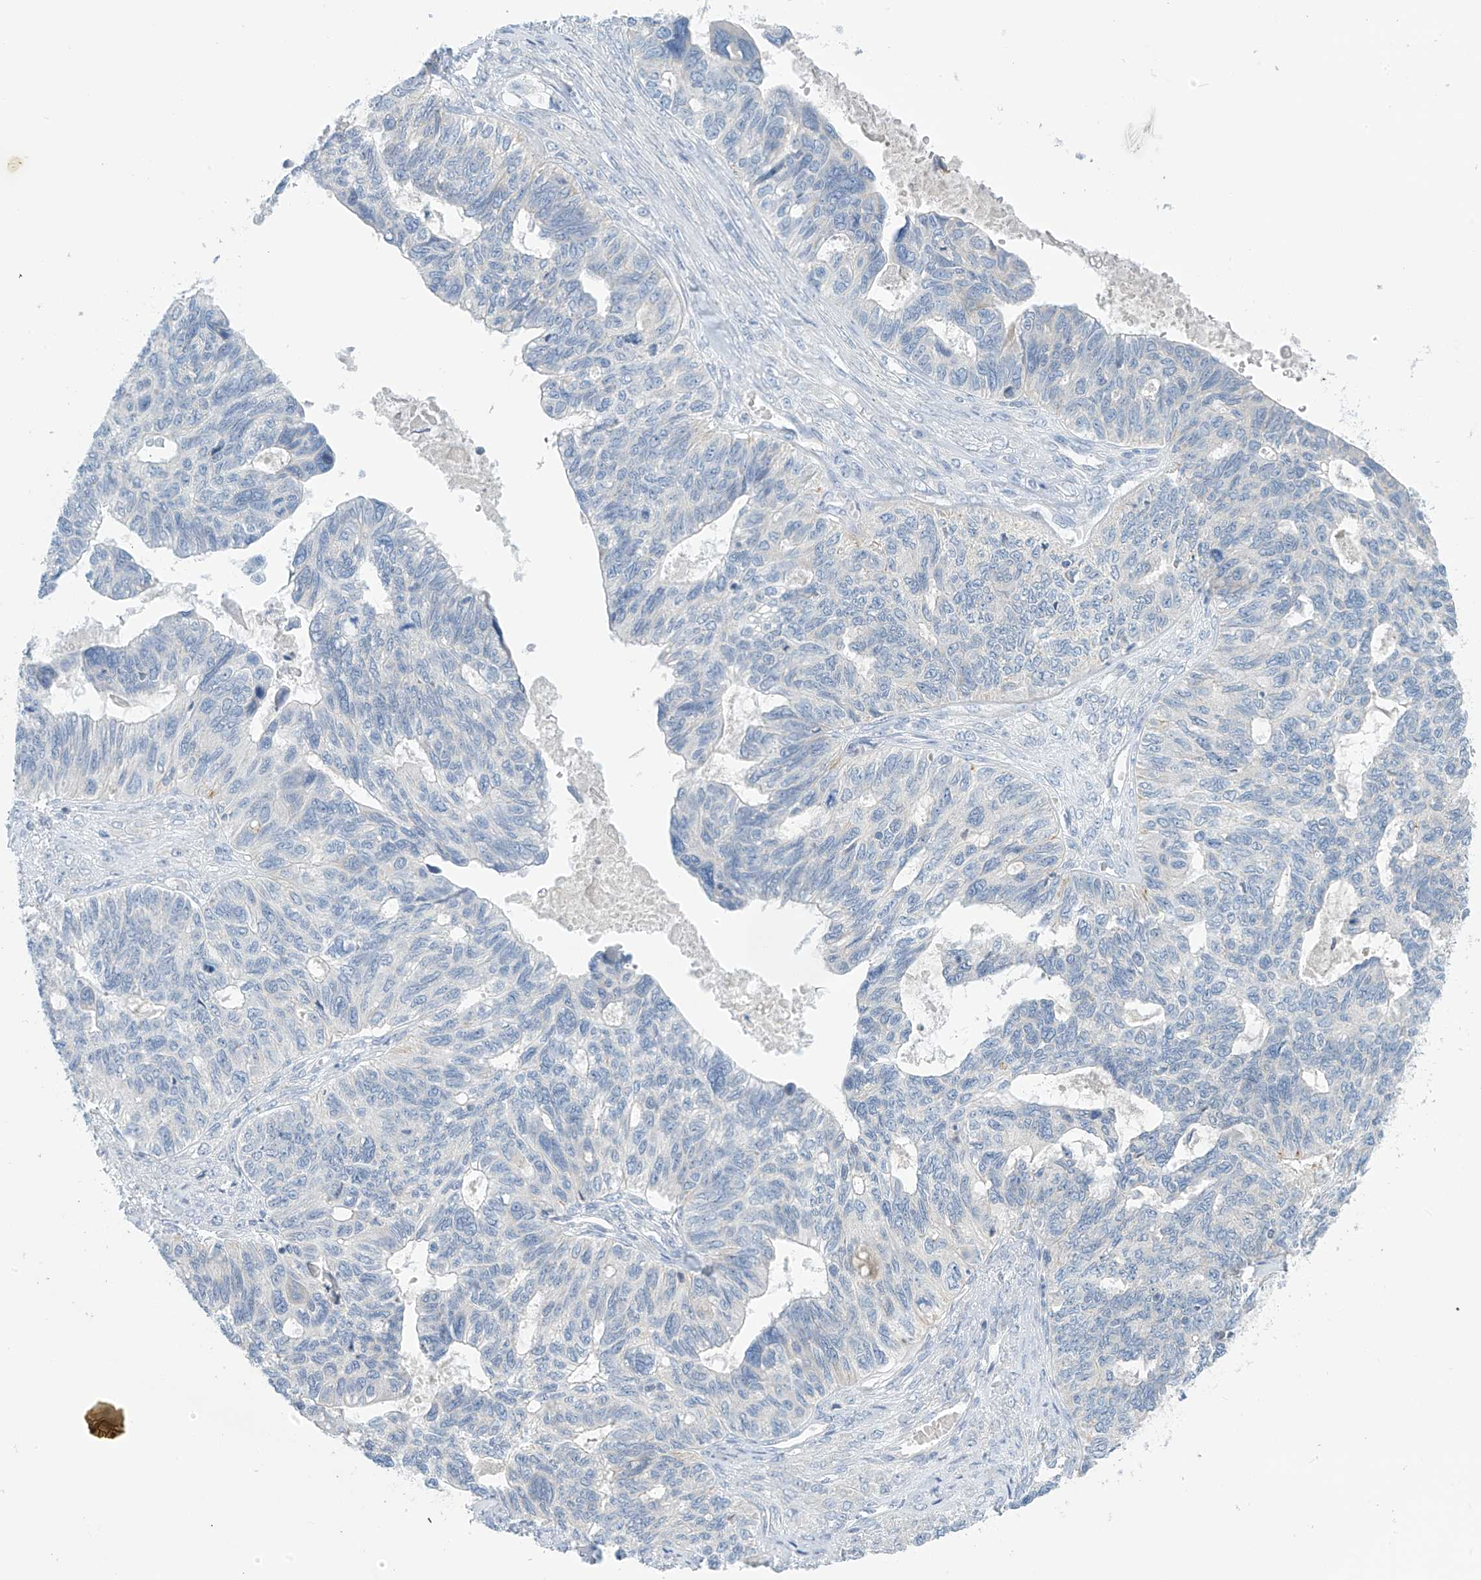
{"staining": {"intensity": "negative", "quantity": "none", "location": "none"}, "tissue": "ovarian cancer", "cell_type": "Tumor cells", "image_type": "cancer", "snomed": [{"axis": "morphology", "description": "Cystadenocarcinoma, serous, NOS"}, {"axis": "topography", "description": "Ovary"}], "caption": "Tumor cells are negative for protein expression in human serous cystadenocarcinoma (ovarian).", "gene": "SLC6A12", "patient": {"sex": "female", "age": 79}}